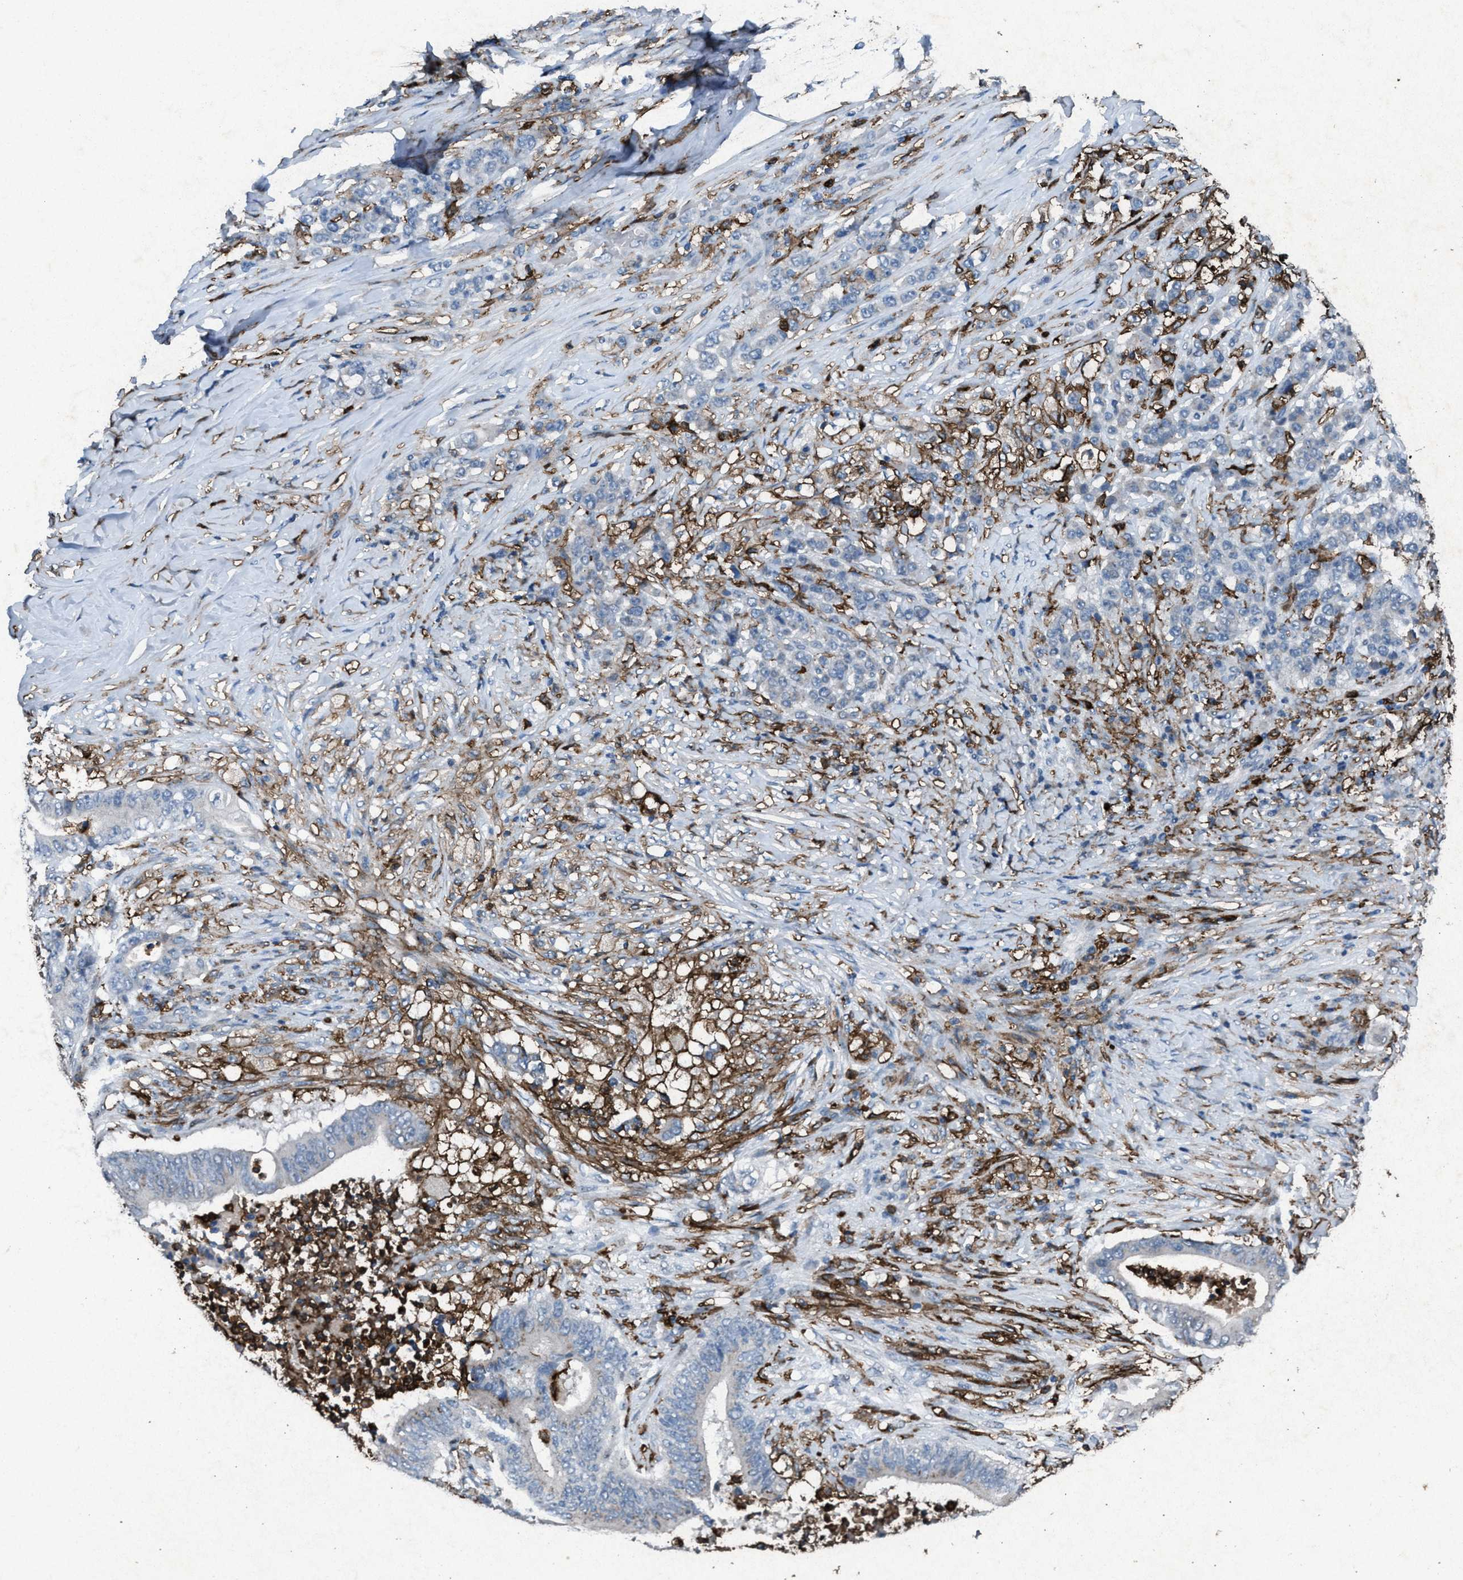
{"staining": {"intensity": "negative", "quantity": "none", "location": "none"}, "tissue": "stomach cancer", "cell_type": "Tumor cells", "image_type": "cancer", "snomed": [{"axis": "morphology", "description": "Adenocarcinoma, NOS"}, {"axis": "topography", "description": "Stomach"}], "caption": "This histopathology image is of stomach cancer stained with immunohistochemistry (IHC) to label a protein in brown with the nuclei are counter-stained blue. There is no expression in tumor cells.", "gene": "FCER1G", "patient": {"sex": "female", "age": 73}}